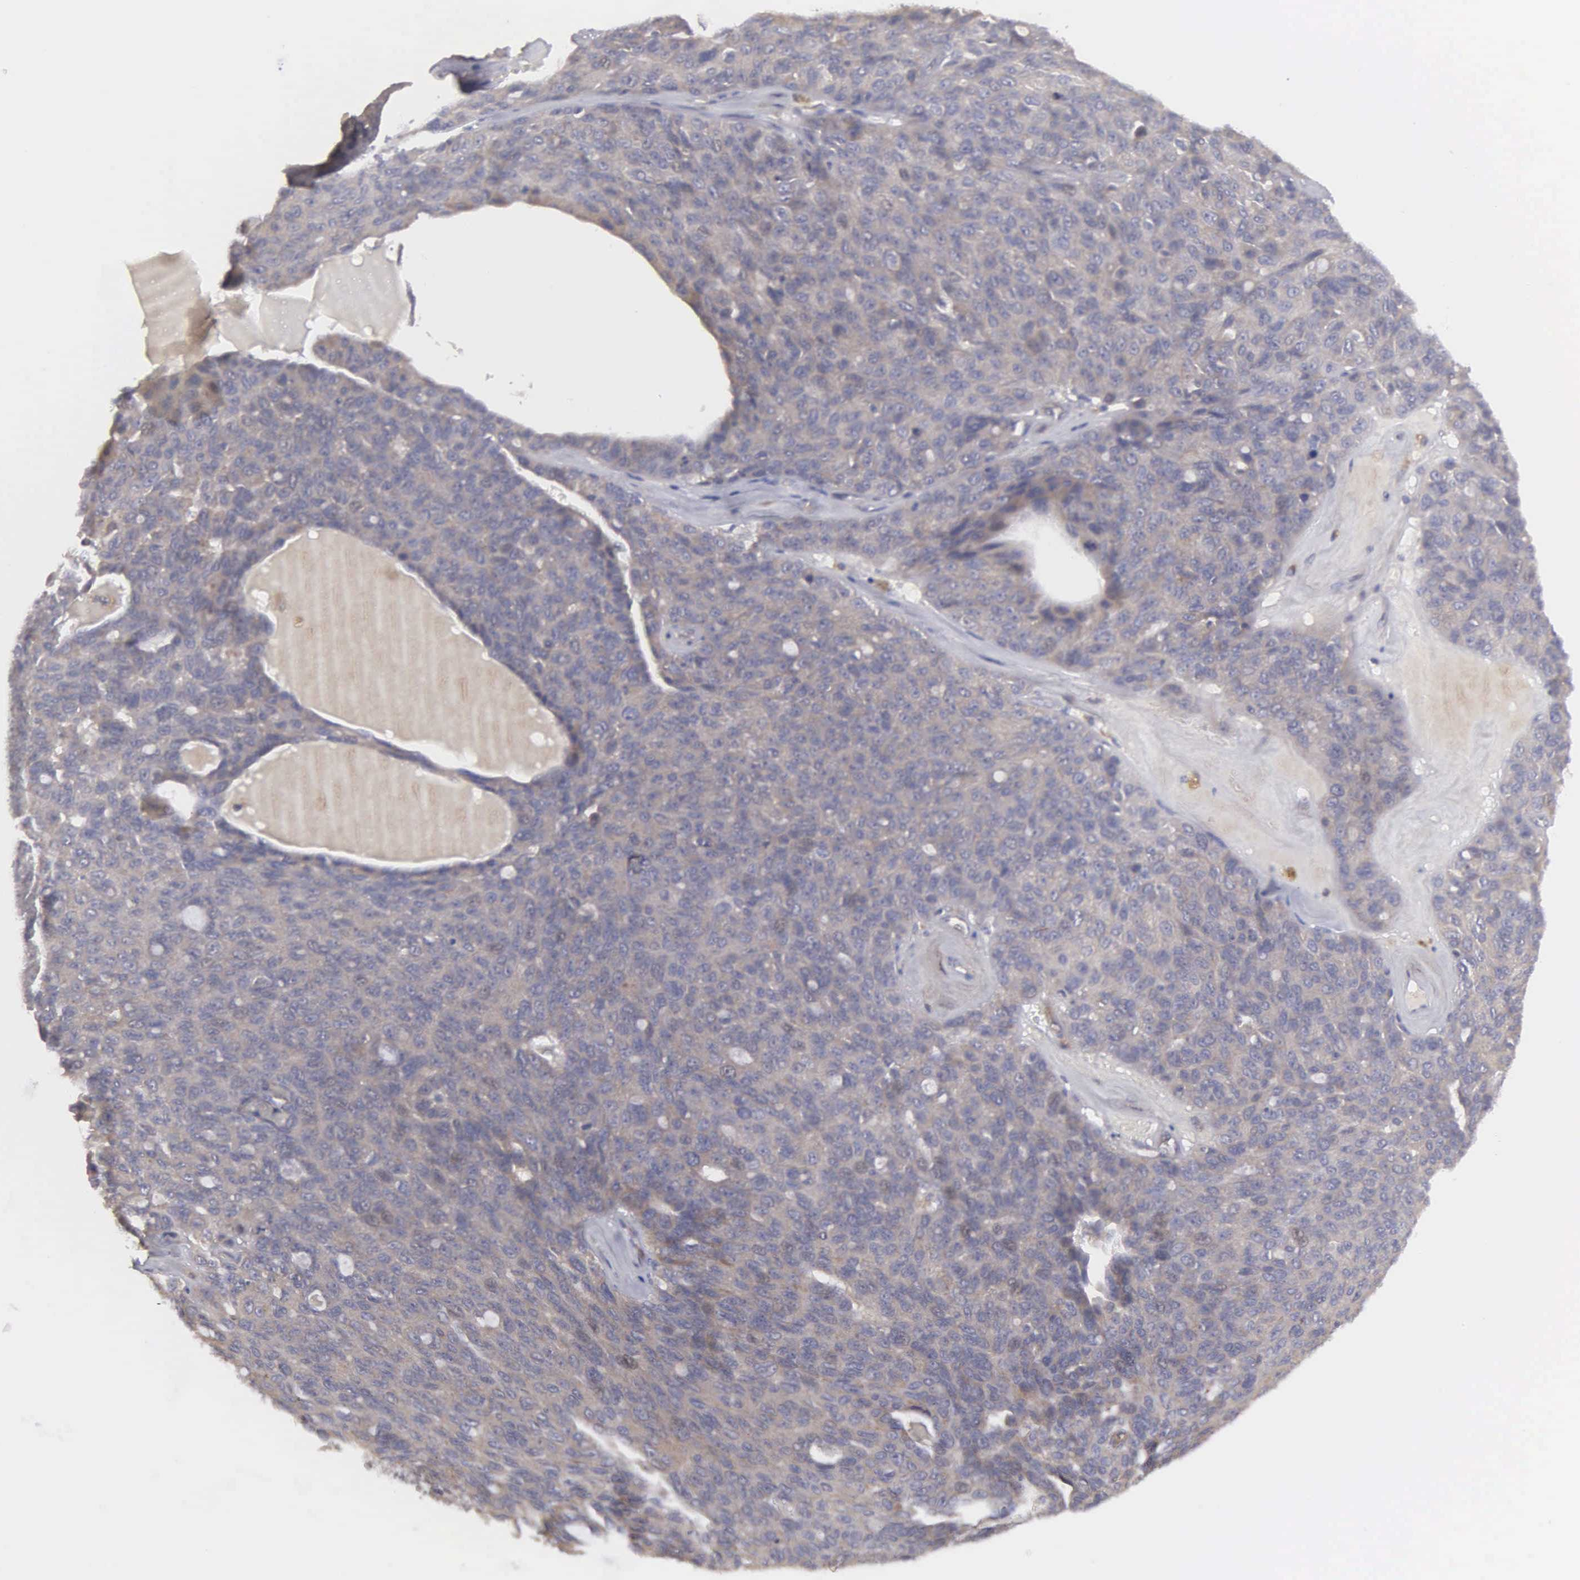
{"staining": {"intensity": "negative", "quantity": "none", "location": "none"}, "tissue": "ovarian cancer", "cell_type": "Tumor cells", "image_type": "cancer", "snomed": [{"axis": "morphology", "description": "Carcinoma, endometroid"}, {"axis": "topography", "description": "Ovary"}], "caption": "A micrograph of human ovarian cancer is negative for staining in tumor cells. The staining was performed using DAB to visualize the protein expression in brown, while the nuclei were stained in blue with hematoxylin (Magnification: 20x).", "gene": "RTL10", "patient": {"sex": "female", "age": 60}}